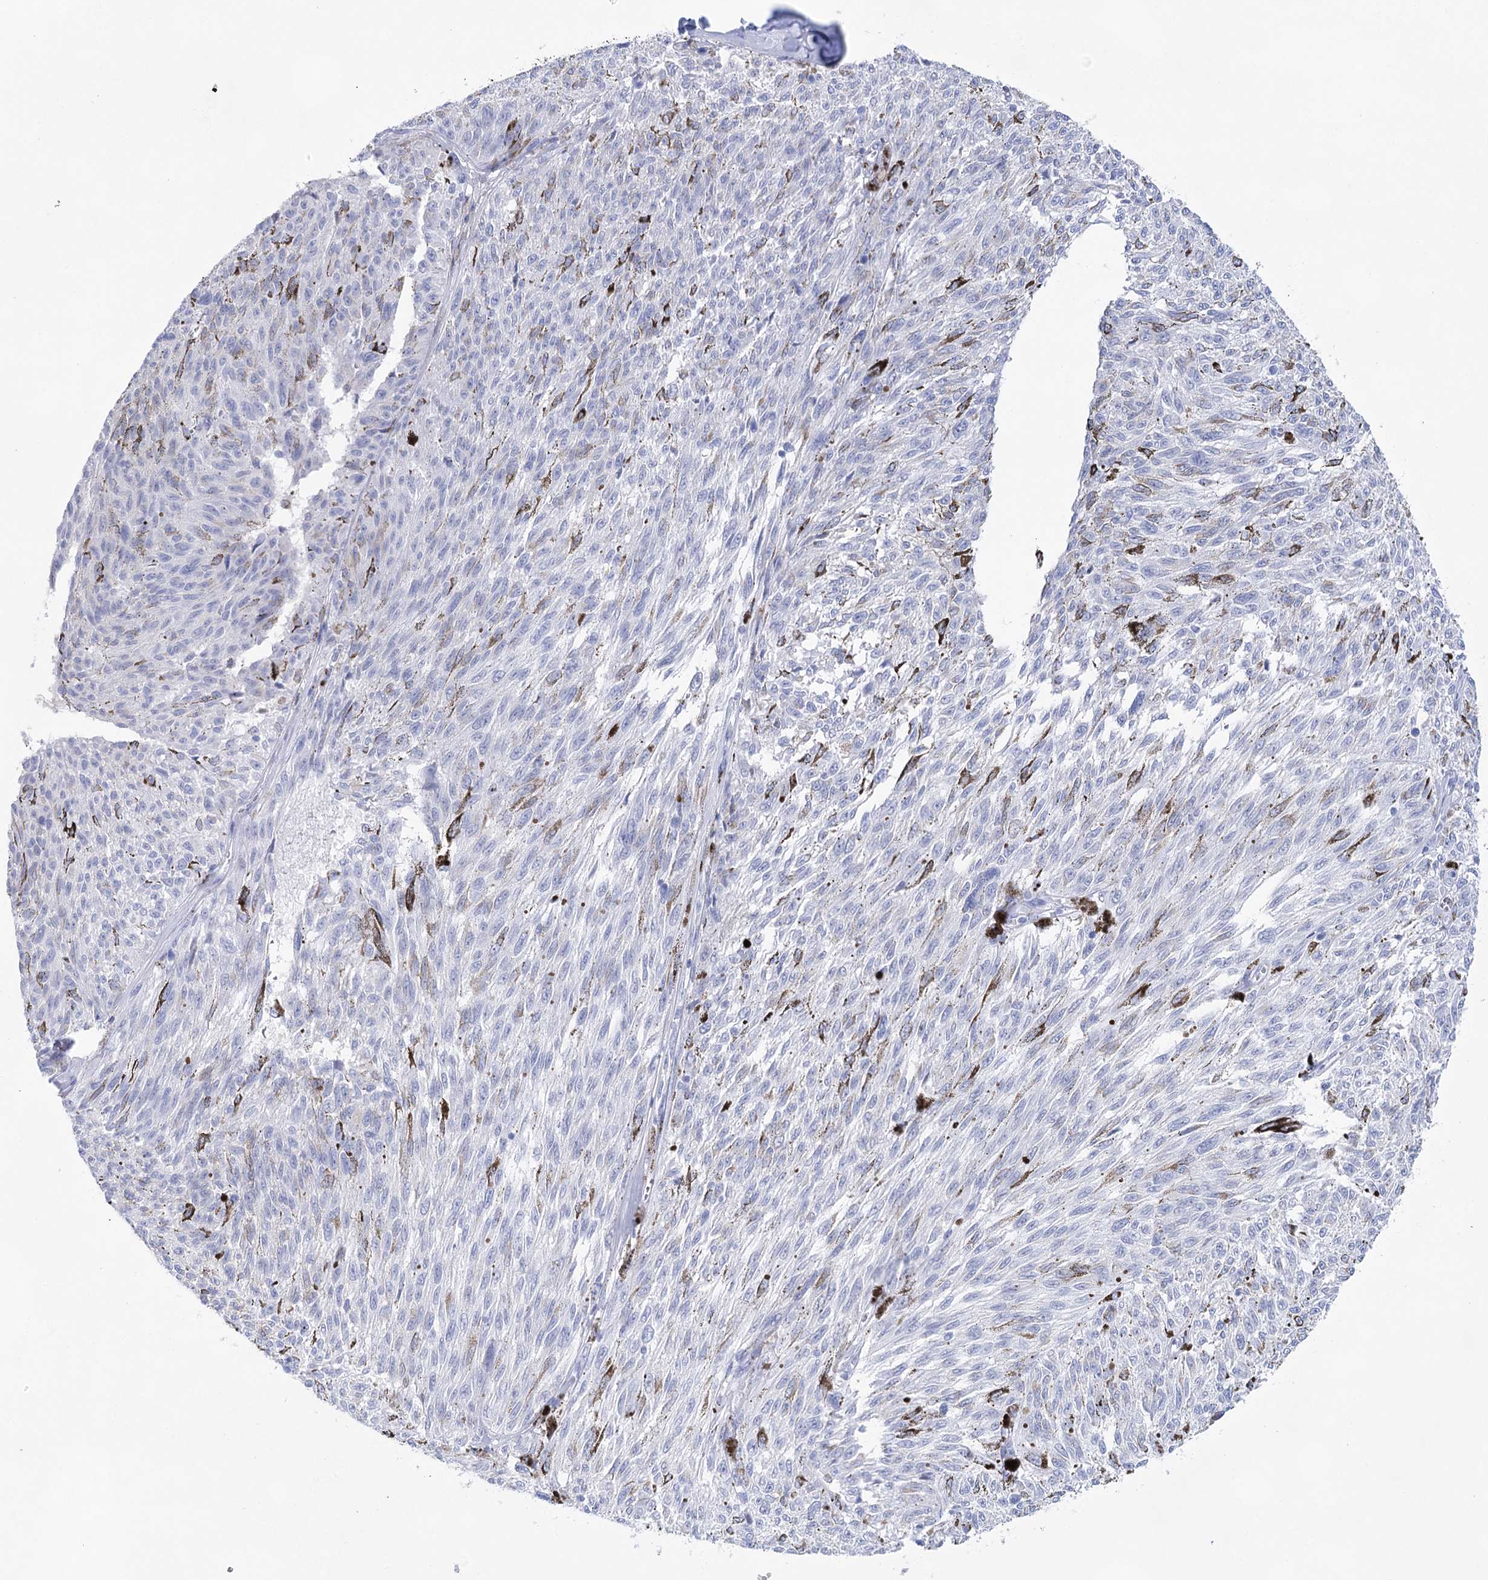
{"staining": {"intensity": "negative", "quantity": "none", "location": "none"}, "tissue": "melanoma", "cell_type": "Tumor cells", "image_type": "cancer", "snomed": [{"axis": "morphology", "description": "Malignant melanoma, NOS"}, {"axis": "topography", "description": "Skin"}], "caption": "This is an immunohistochemistry micrograph of human melanoma. There is no expression in tumor cells.", "gene": "LALBA", "patient": {"sex": "female", "age": 72}}